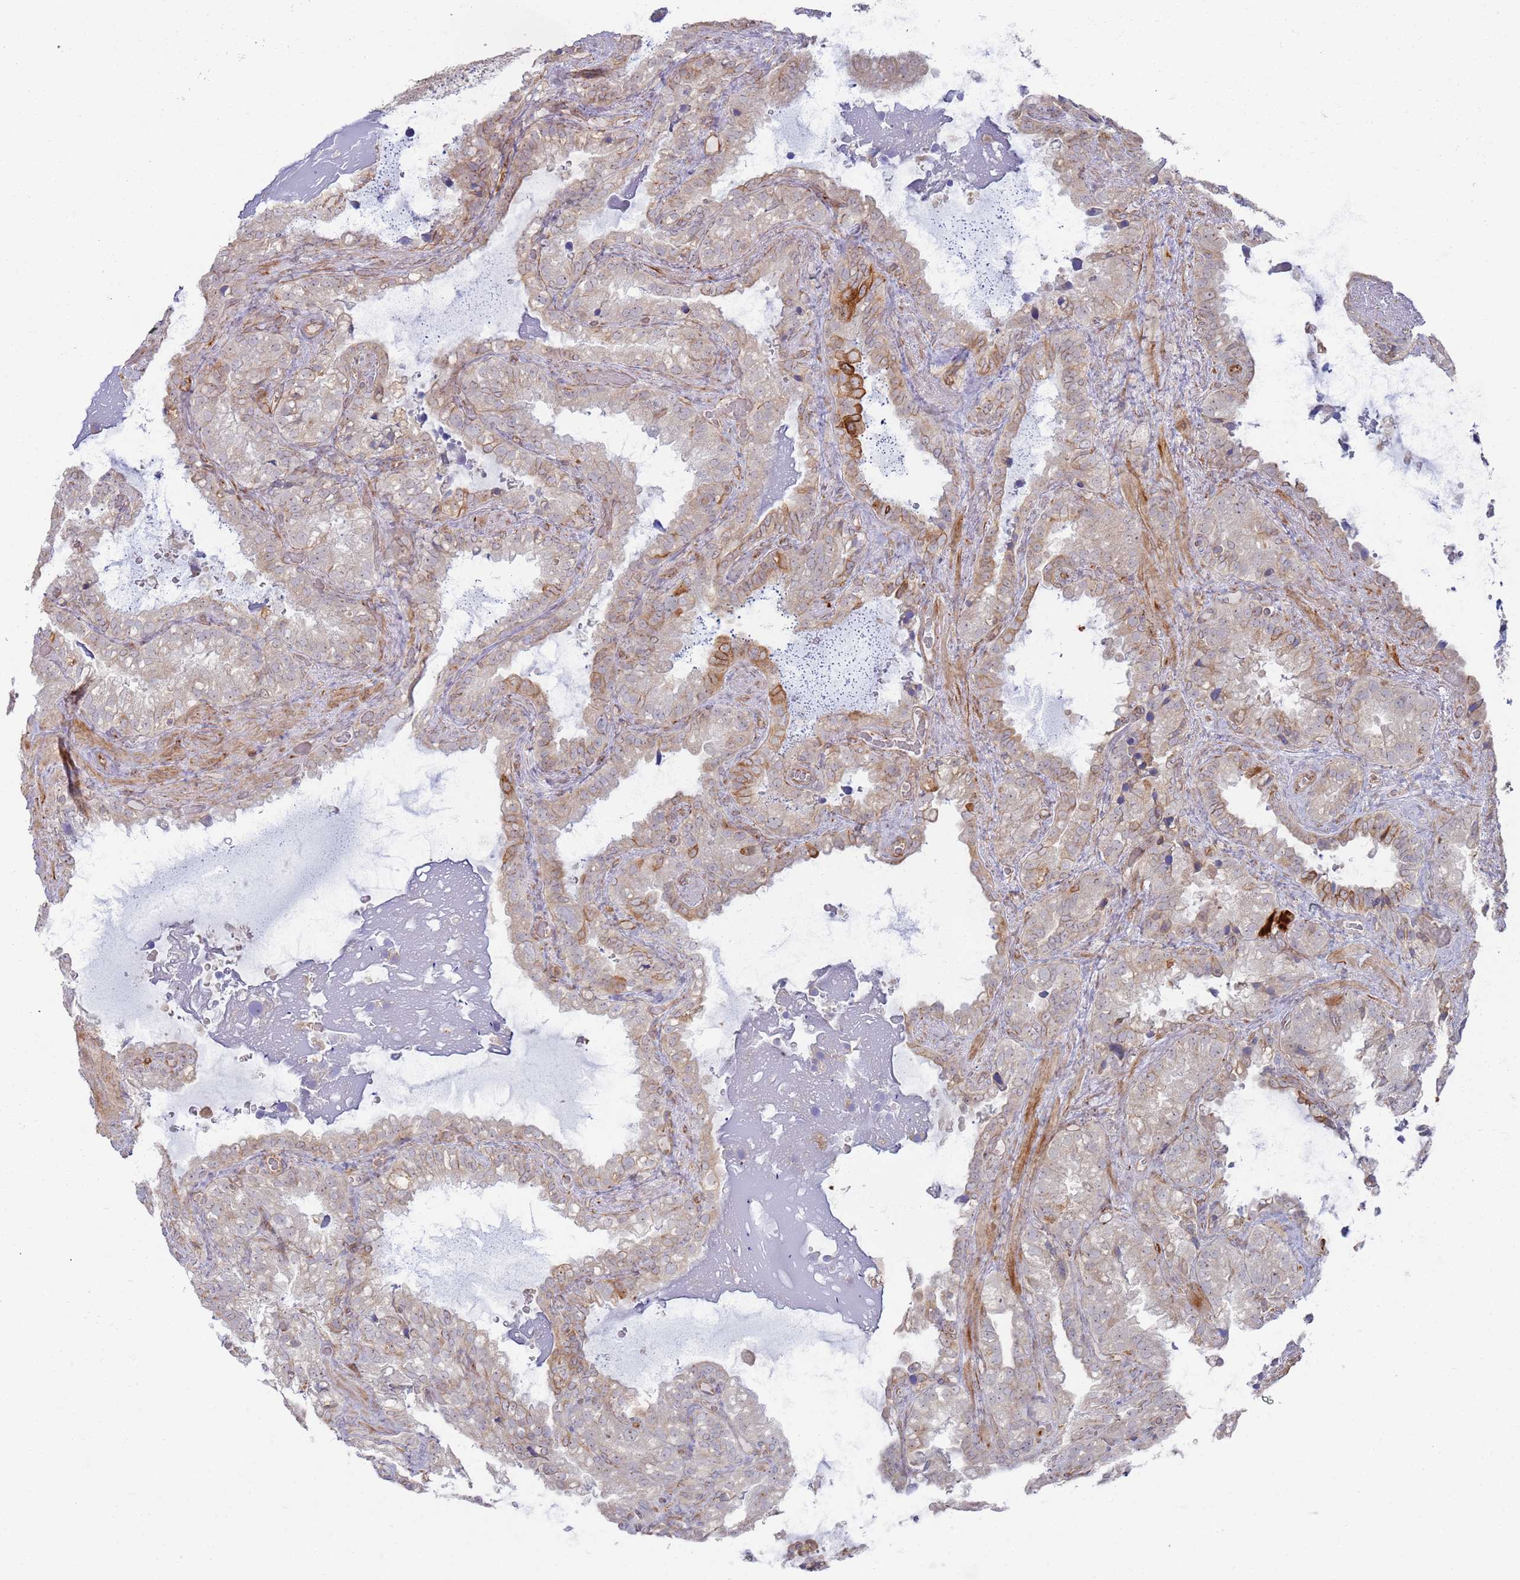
{"staining": {"intensity": "moderate", "quantity": "<25%", "location": "cytoplasmic/membranous"}, "tissue": "seminal vesicle", "cell_type": "Glandular cells", "image_type": "normal", "snomed": [{"axis": "morphology", "description": "Normal tissue, NOS"}, {"axis": "topography", "description": "Prostate"}, {"axis": "topography", "description": "Seminal veicle"}], "caption": "Immunohistochemistry (DAB (3,3'-diaminobenzidine)) staining of unremarkable human seminal vesicle displays moderate cytoplasmic/membranous protein expression in approximately <25% of glandular cells.", "gene": "PHF21A", "patient": {"sex": "male", "age": 68}}